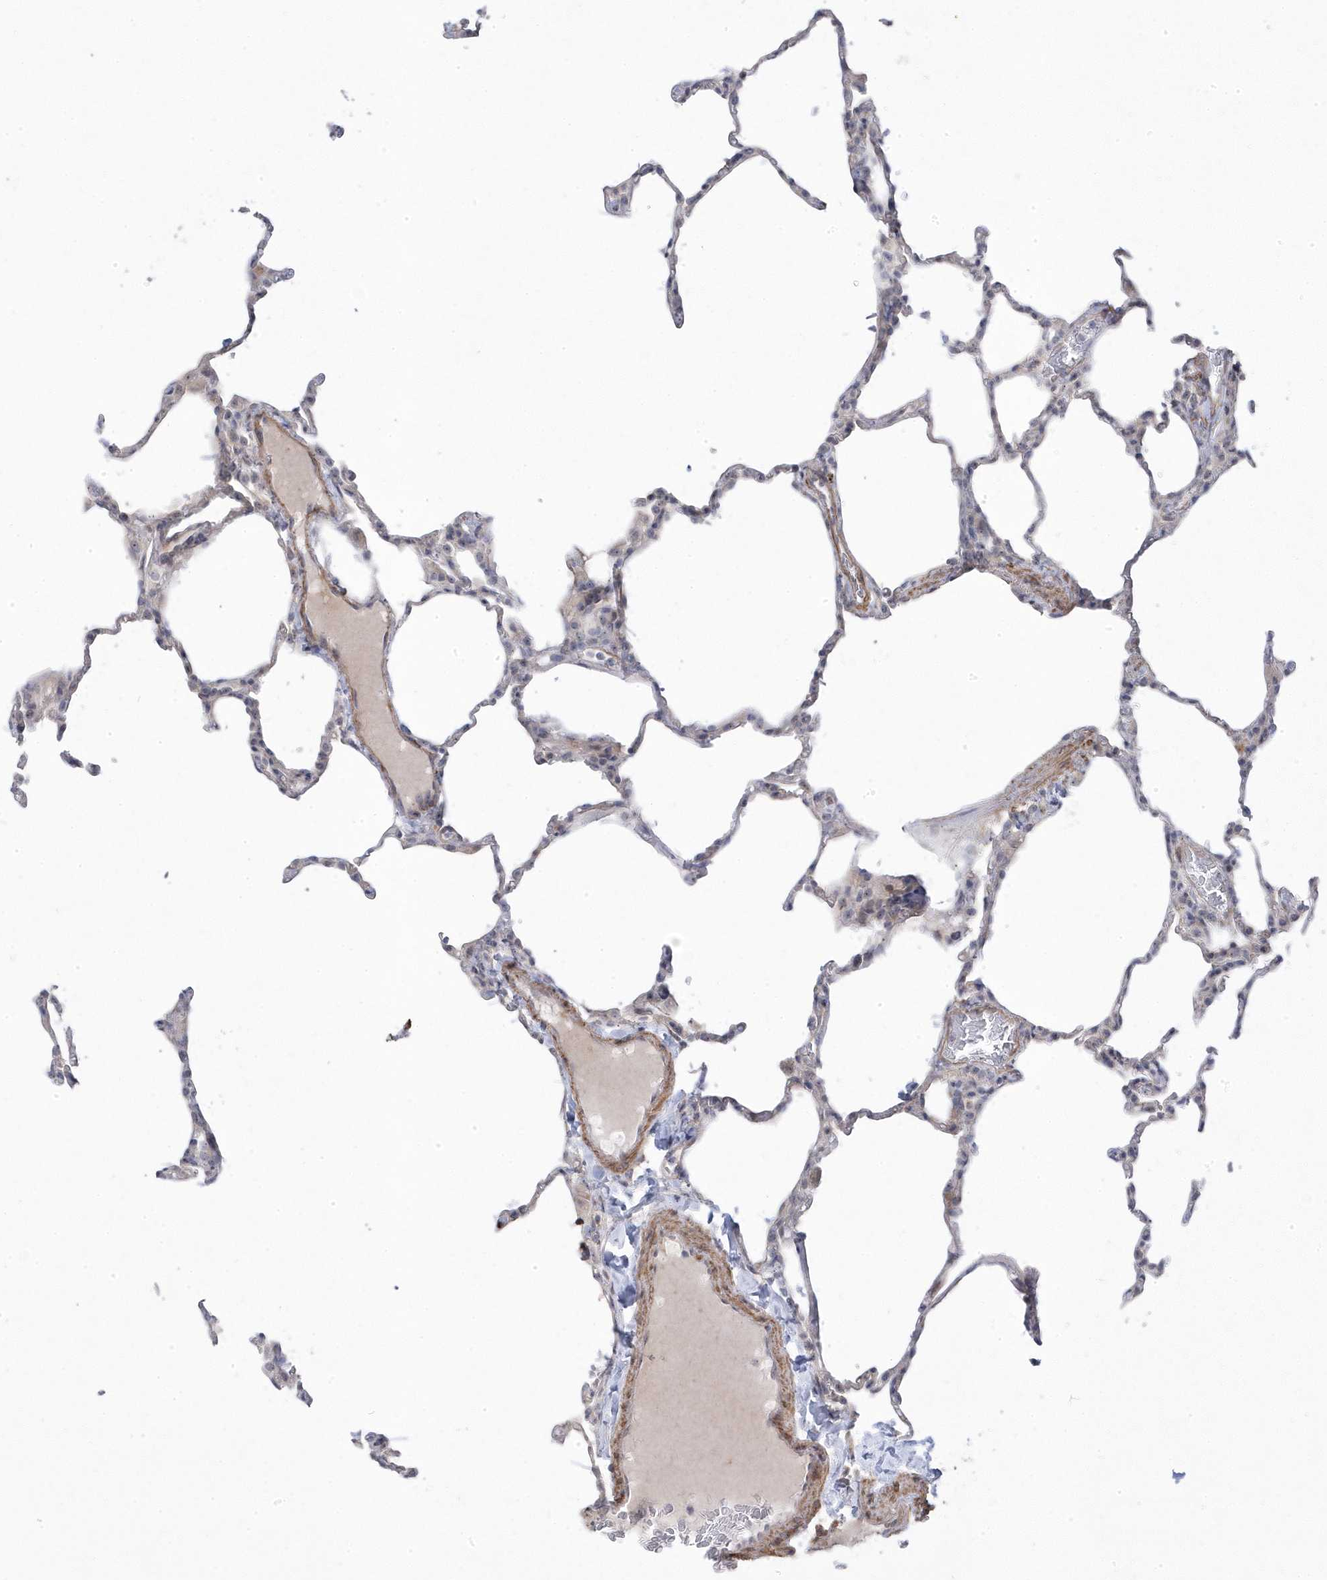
{"staining": {"intensity": "negative", "quantity": "none", "location": "none"}, "tissue": "lung", "cell_type": "Alveolar cells", "image_type": "normal", "snomed": [{"axis": "morphology", "description": "Normal tissue, NOS"}, {"axis": "topography", "description": "Lung"}], "caption": "The micrograph shows no staining of alveolar cells in normal lung. (DAB (3,3'-diaminobenzidine) IHC, high magnification).", "gene": "GTPBP6", "patient": {"sex": "male", "age": 20}}